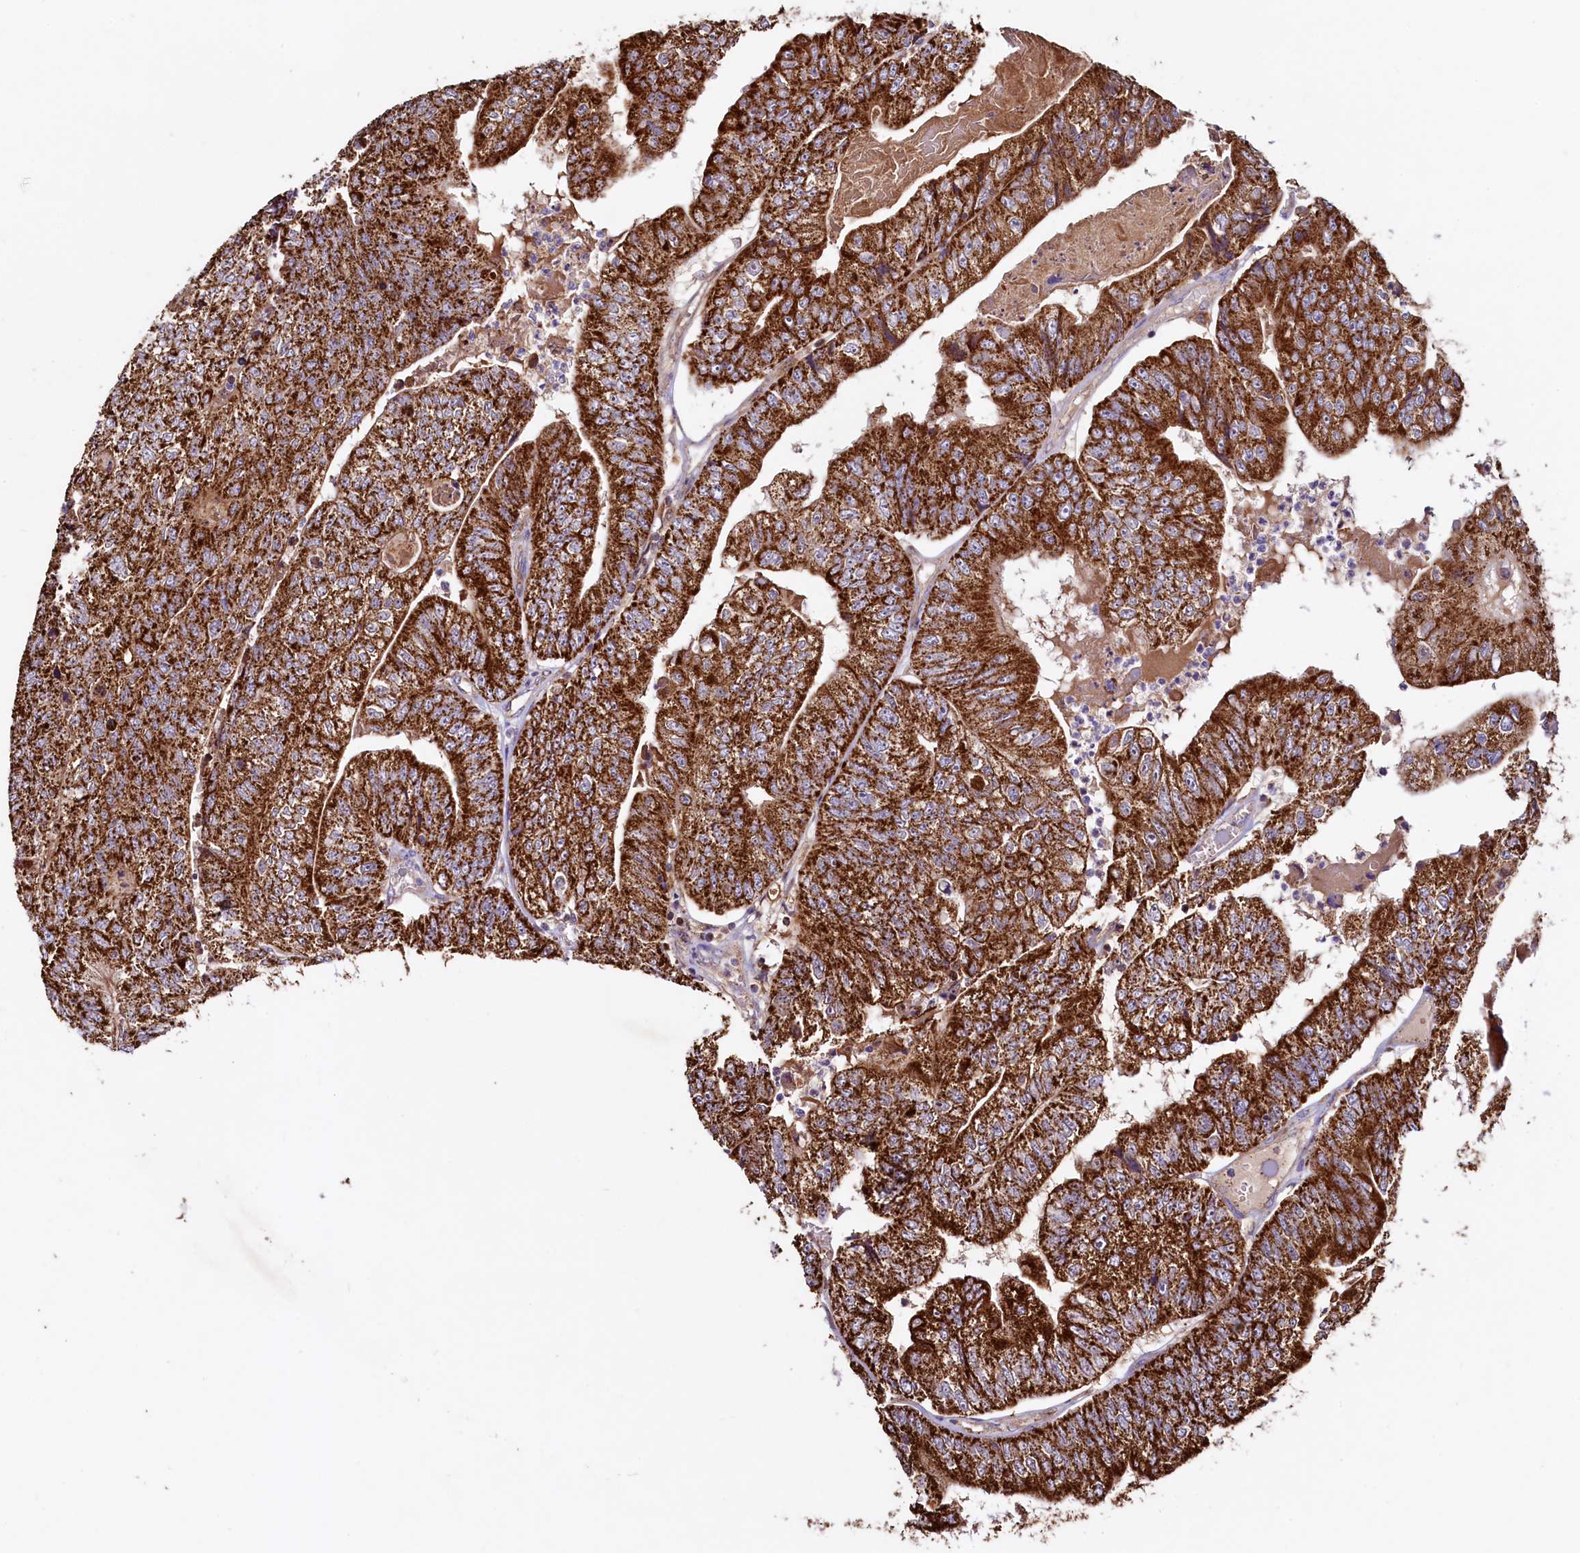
{"staining": {"intensity": "strong", "quantity": ">75%", "location": "cytoplasmic/membranous"}, "tissue": "colorectal cancer", "cell_type": "Tumor cells", "image_type": "cancer", "snomed": [{"axis": "morphology", "description": "Adenocarcinoma, NOS"}, {"axis": "topography", "description": "Colon"}], "caption": "Strong cytoplasmic/membranous protein expression is appreciated in about >75% of tumor cells in colorectal cancer.", "gene": "STARD5", "patient": {"sex": "female", "age": 67}}